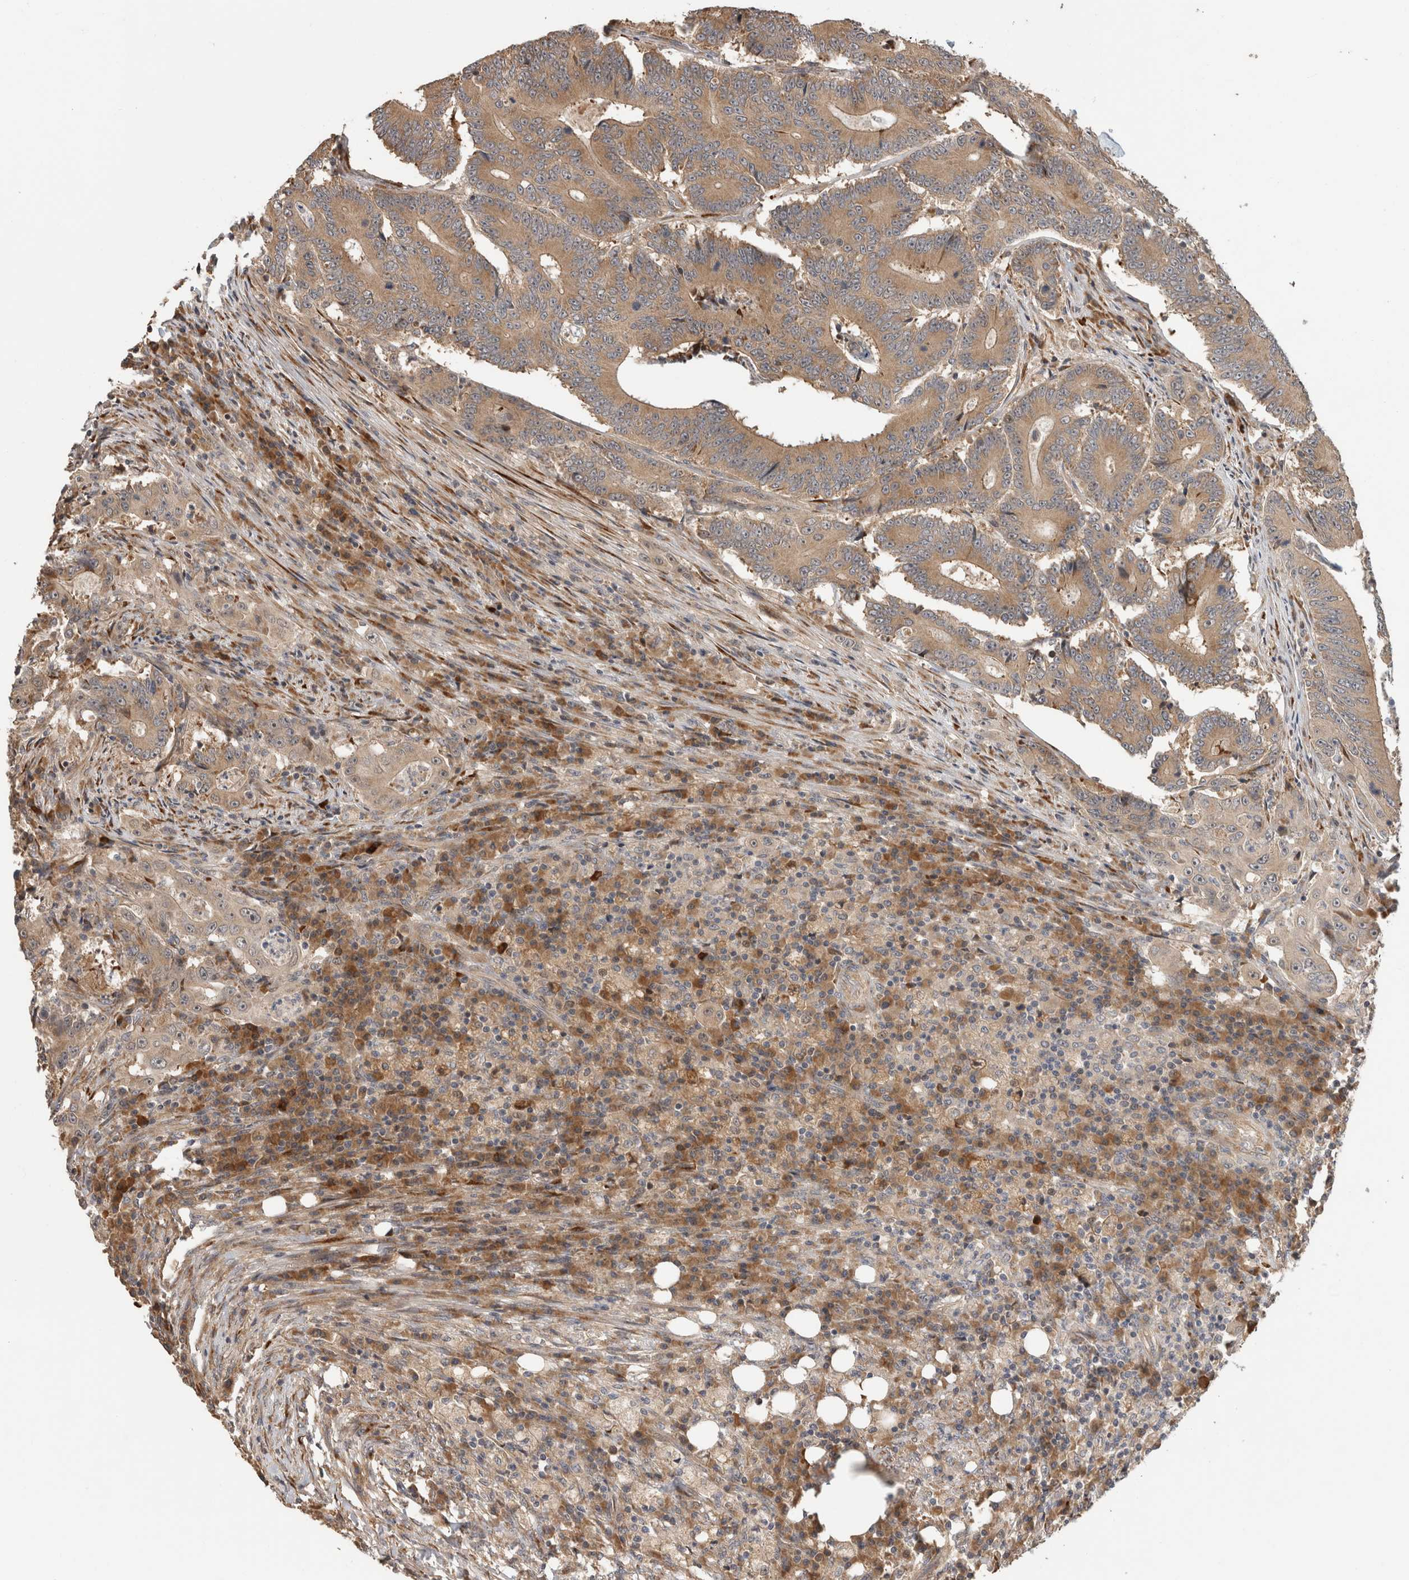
{"staining": {"intensity": "moderate", "quantity": ">75%", "location": "cytoplasmic/membranous"}, "tissue": "colorectal cancer", "cell_type": "Tumor cells", "image_type": "cancer", "snomed": [{"axis": "morphology", "description": "Adenocarcinoma, NOS"}, {"axis": "topography", "description": "Colon"}], "caption": "An immunohistochemistry micrograph of neoplastic tissue is shown. Protein staining in brown shows moderate cytoplasmic/membranous positivity in colorectal cancer within tumor cells. (brown staining indicates protein expression, while blue staining denotes nuclei).", "gene": "PCDHB15", "patient": {"sex": "male", "age": 83}}